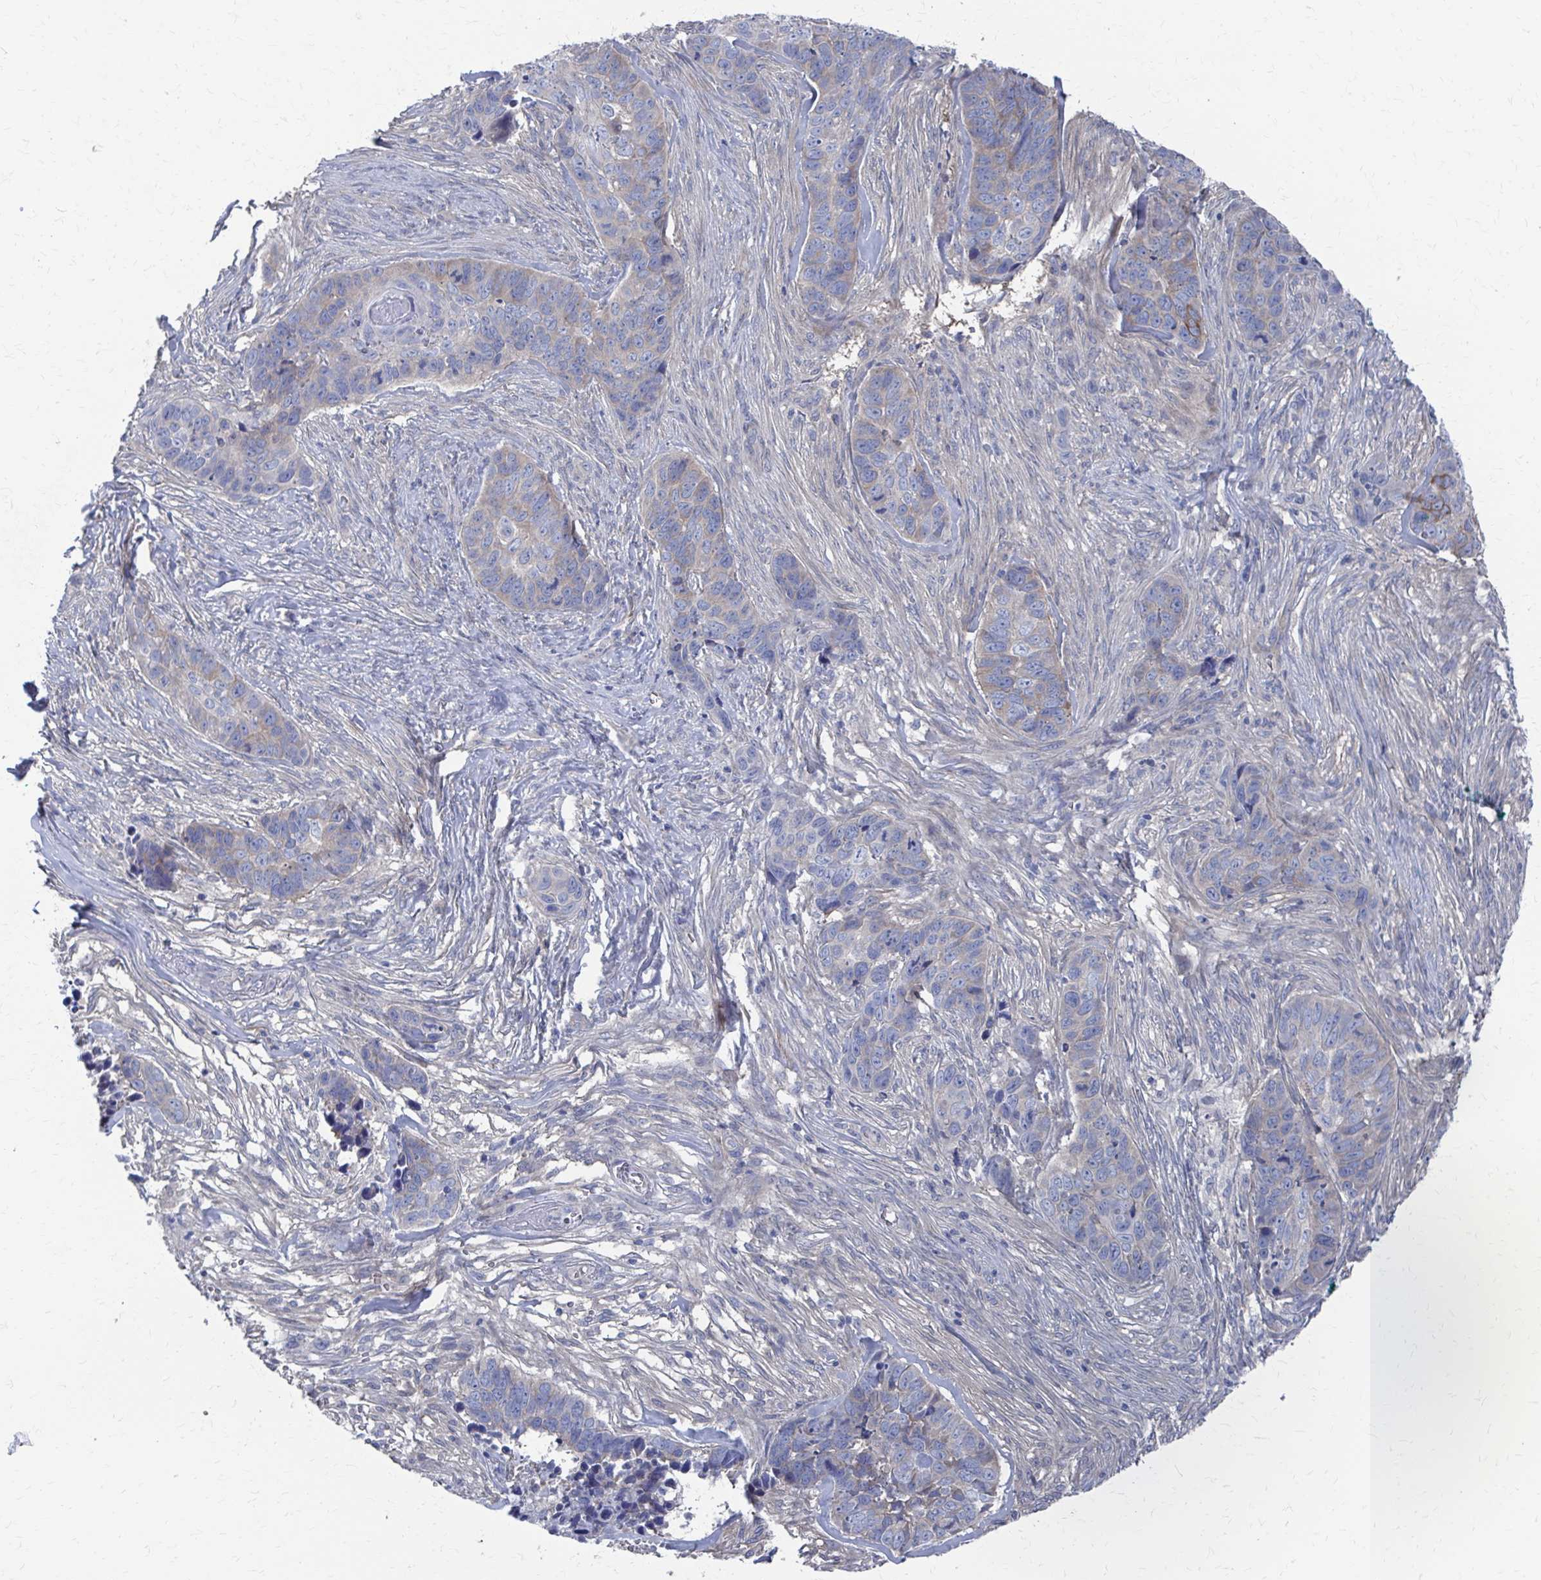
{"staining": {"intensity": "weak", "quantity": "<25%", "location": "cytoplasmic/membranous"}, "tissue": "skin cancer", "cell_type": "Tumor cells", "image_type": "cancer", "snomed": [{"axis": "morphology", "description": "Basal cell carcinoma"}, {"axis": "topography", "description": "Skin"}], "caption": "High power microscopy histopathology image of an IHC image of basal cell carcinoma (skin), revealing no significant expression in tumor cells.", "gene": "PLEKHG7", "patient": {"sex": "female", "age": 82}}